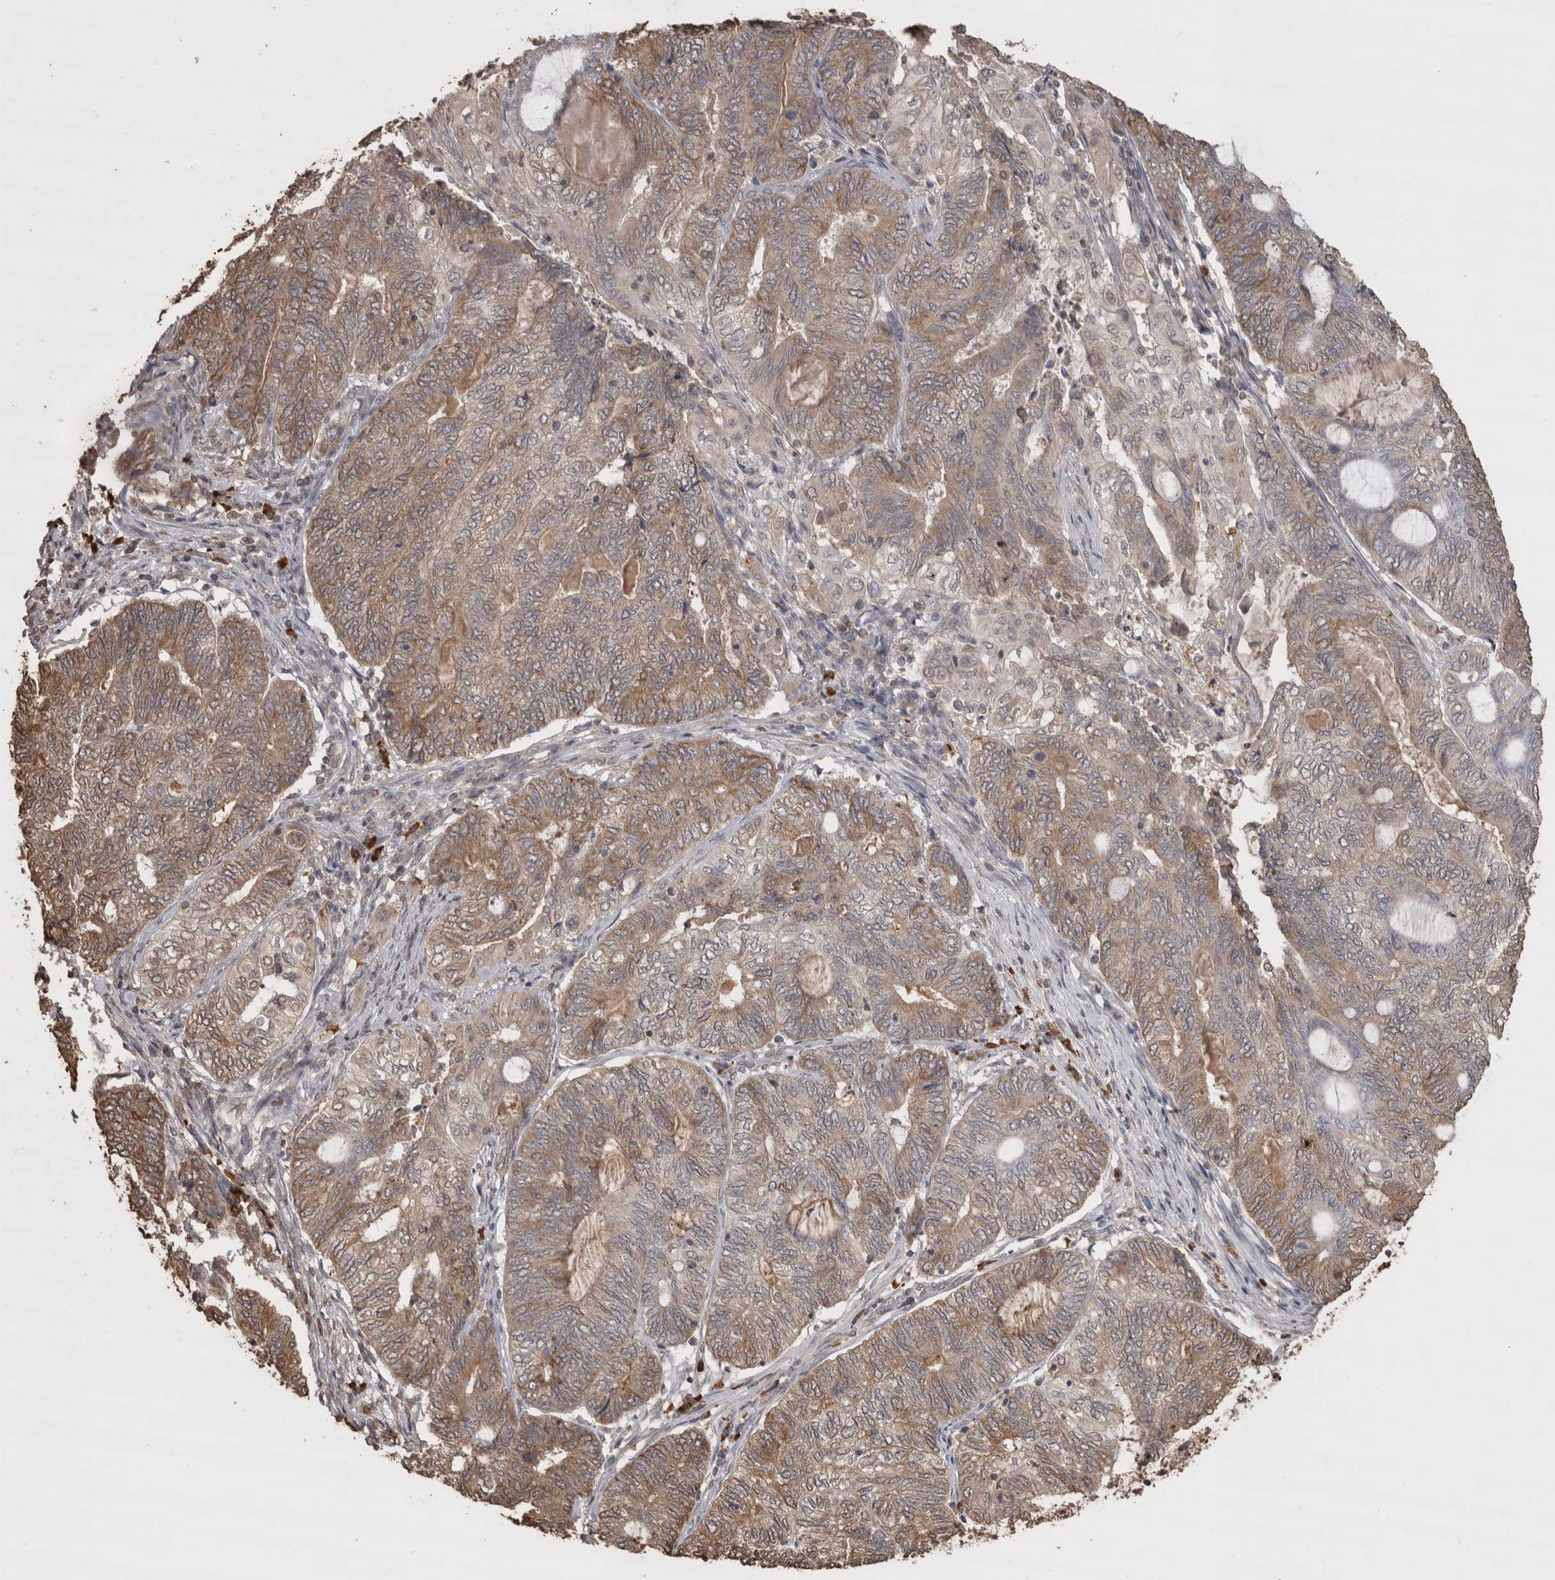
{"staining": {"intensity": "moderate", "quantity": ">75%", "location": "cytoplasmic/membranous"}, "tissue": "endometrial cancer", "cell_type": "Tumor cells", "image_type": "cancer", "snomed": [{"axis": "morphology", "description": "Adenocarcinoma, NOS"}, {"axis": "topography", "description": "Uterus"}, {"axis": "topography", "description": "Endometrium"}], "caption": "Protein staining of adenocarcinoma (endometrial) tissue displays moderate cytoplasmic/membranous expression in approximately >75% of tumor cells. The protein is shown in brown color, while the nuclei are stained blue.", "gene": "CRELD2", "patient": {"sex": "female", "age": 70}}